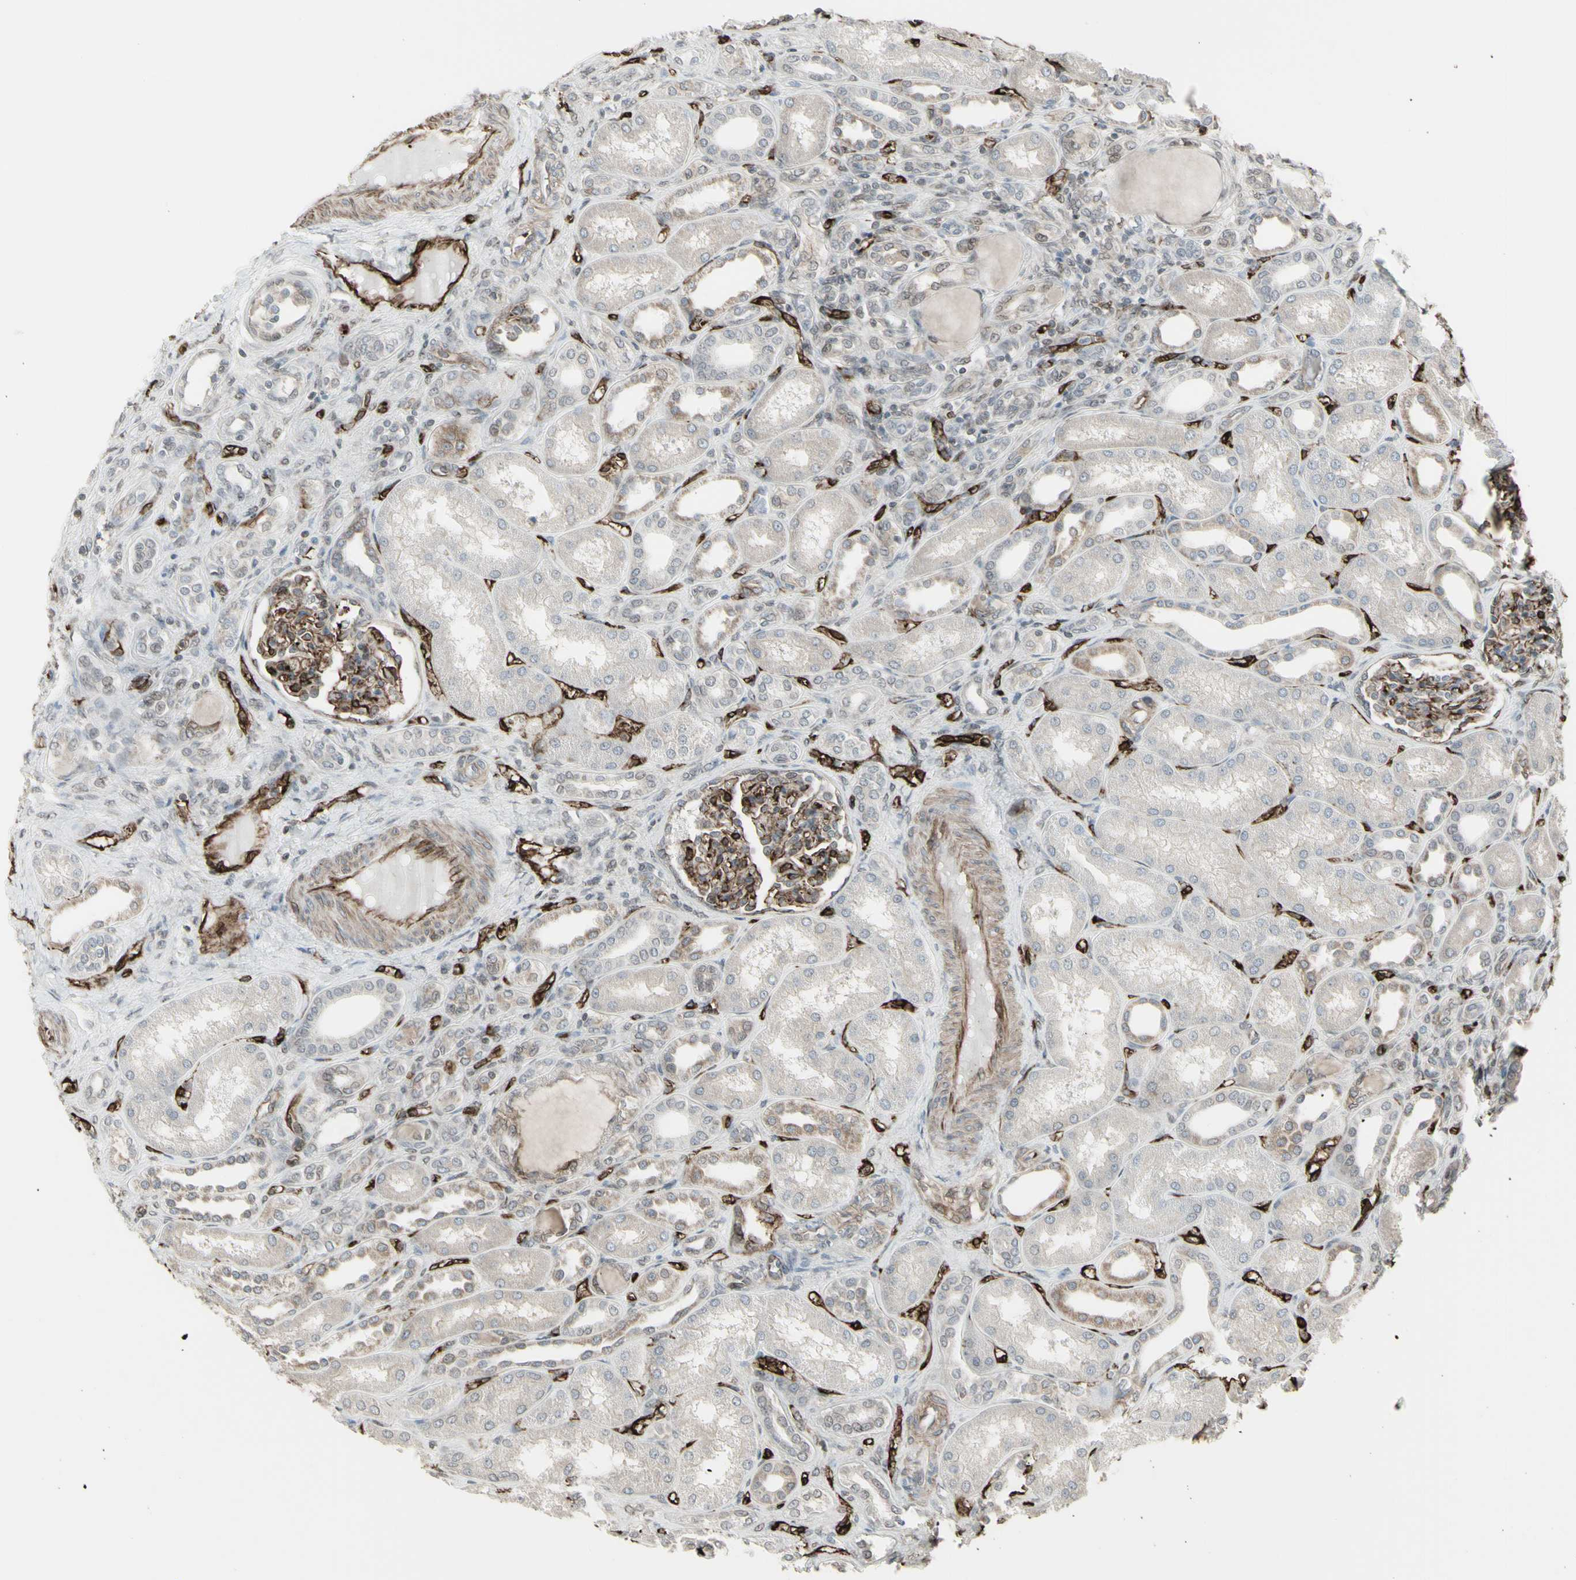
{"staining": {"intensity": "strong", "quantity": "25%-75%", "location": "cytoplasmic/membranous"}, "tissue": "kidney", "cell_type": "Cells in glomeruli", "image_type": "normal", "snomed": [{"axis": "morphology", "description": "Normal tissue, NOS"}, {"axis": "topography", "description": "Kidney"}], "caption": "Strong cytoplasmic/membranous protein expression is appreciated in approximately 25%-75% of cells in glomeruli in kidney. (Brightfield microscopy of DAB IHC at high magnification).", "gene": "DTX3L", "patient": {"sex": "male", "age": 7}}